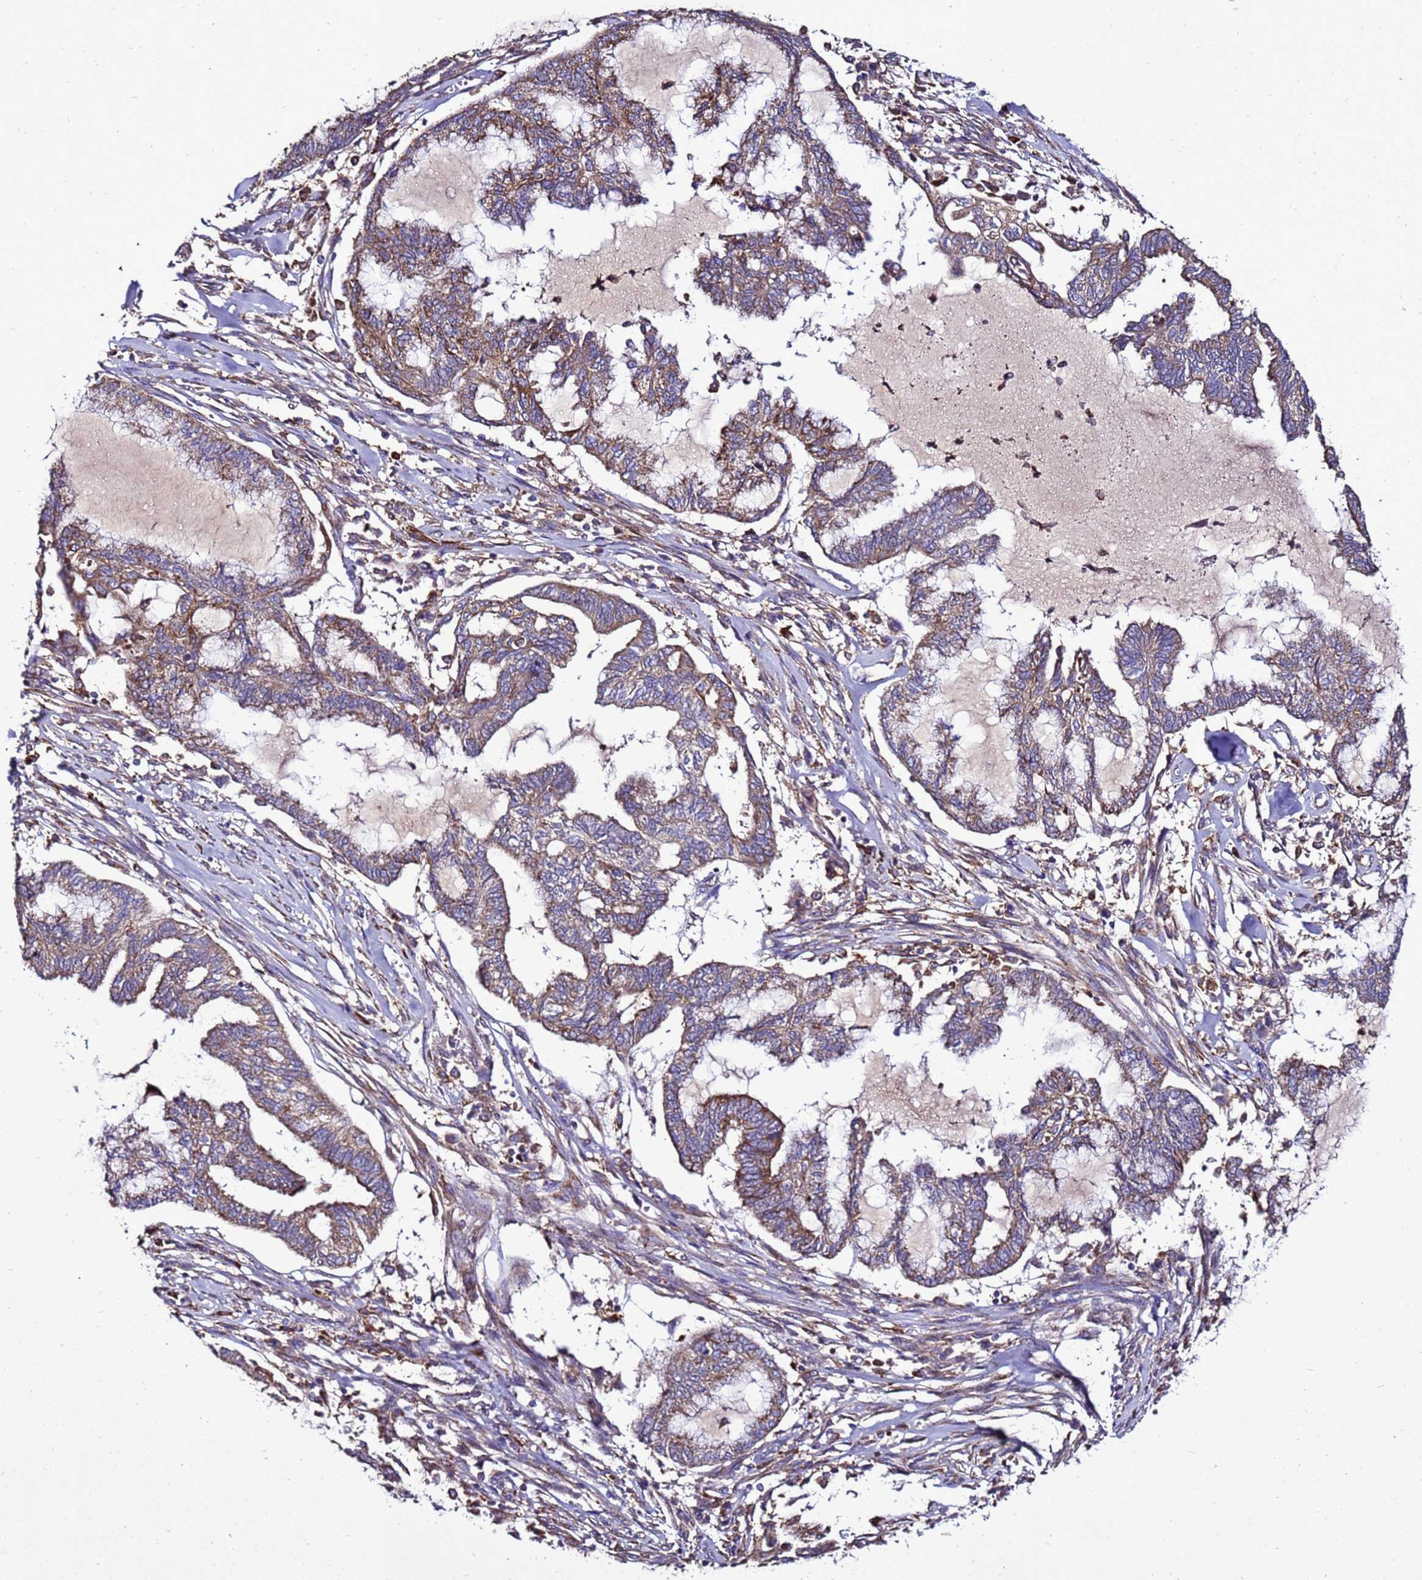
{"staining": {"intensity": "moderate", "quantity": ">75%", "location": "cytoplasmic/membranous"}, "tissue": "endometrial cancer", "cell_type": "Tumor cells", "image_type": "cancer", "snomed": [{"axis": "morphology", "description": "Adenocarcinoma, NOS"}, {"axis": "topography", "description": "Endometrium"}], "caption": "IHC of endometrial adenocarcinoma shows medium levels of moderate cytoplasmic/membranous positivity in about >75% of tumor cells.", "gene": "ANTKMT", "patient": {"sex": "female", "age": 86}}